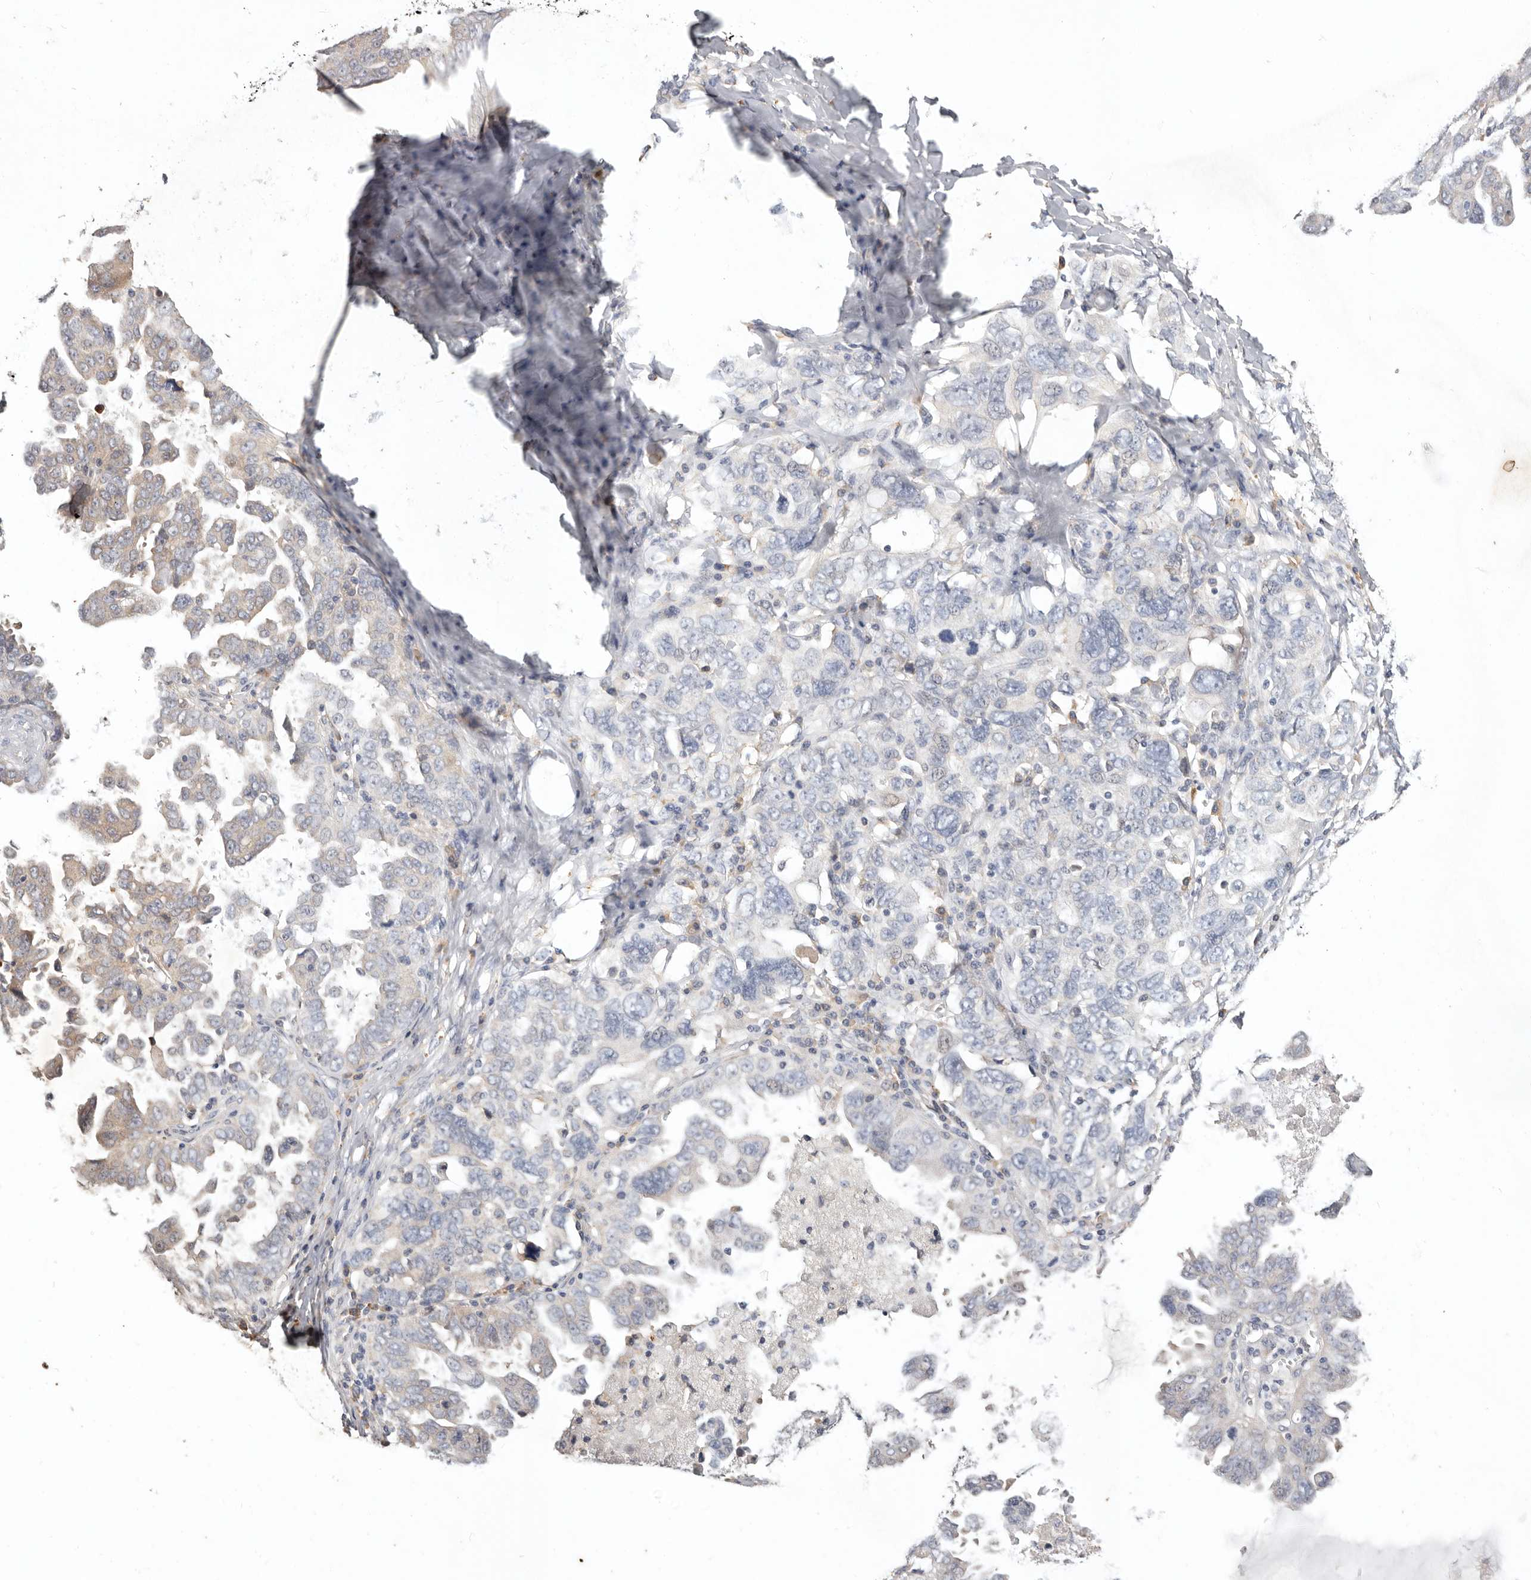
{"staining": {"intensity": "negative", "quantity": "none", "location": "none"}, "tissue": "ovarian cancer", "cell_type": "Tumor cells", "image_type": "cancer", "snomed": [{"axis": "morphology", "description": "Carcinoma, endometroid"}, {"axis": "topography", "description": "Ovary"}], "caption": "An image of human endometroid carcinoma (ovarian) is negative for staining in tumor cells. The staining is performed using DAB (3,3'-diaminobenzidine) brown chromogen with nuclei counter-stained in using hematoxylin.", "gene": "WDR77", "patient": {"sex": "female", "age": 62}}